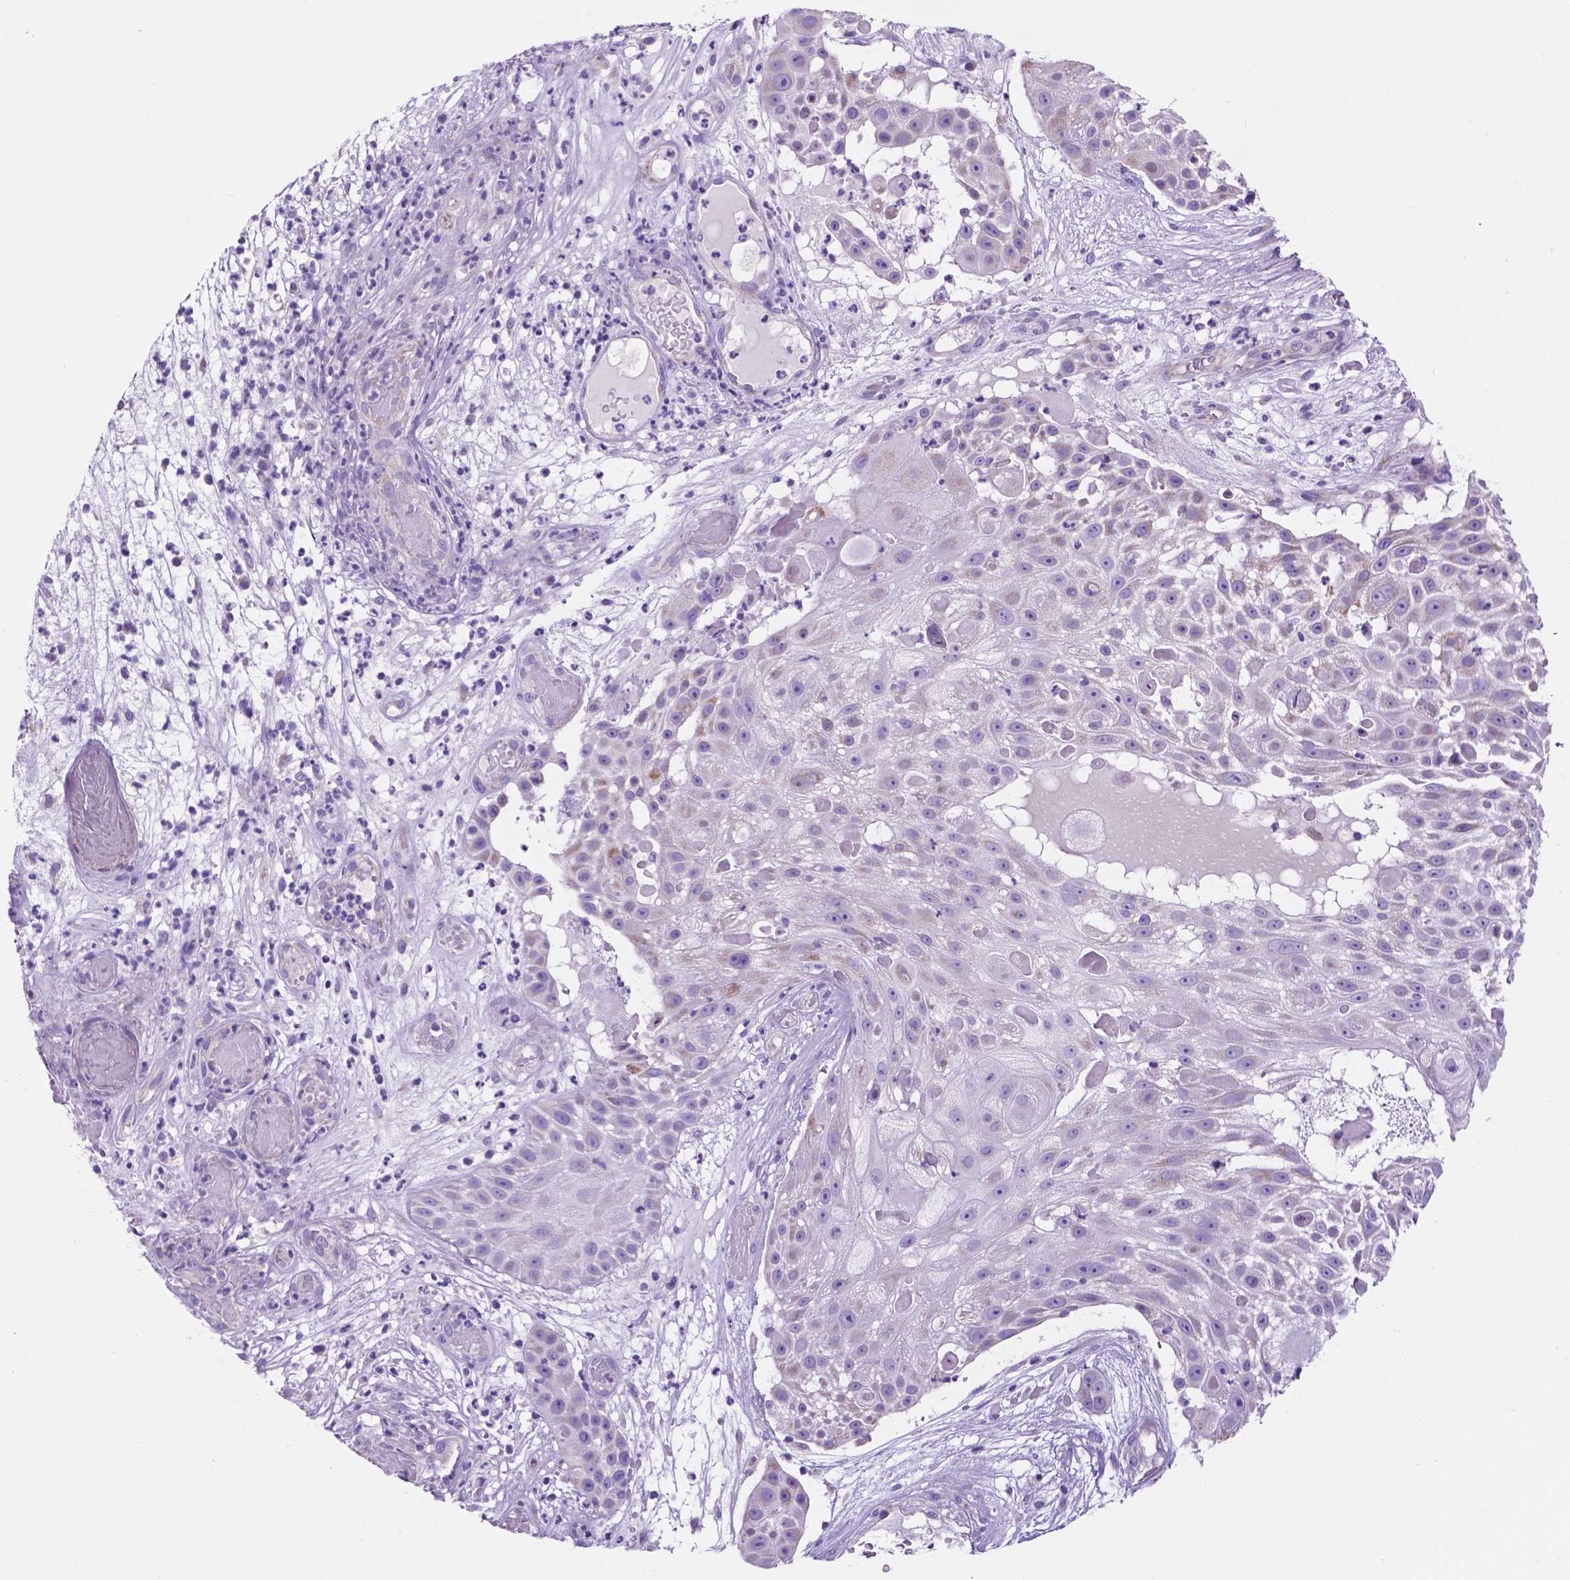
{"staining": {"intensity": "negative", "quantity": "none", "location": "none"}, "tissue": "skin cancer", "cell_type": "Tumor cells", "image_type": "cancer", "snomed": [{"axis": "morphology", "description": "Squamous cell carcinoma, NOS"}, {"axis": "topography", "description": "Skin"}], "caption": "Skin squamous cell carcinoma was stained to show a protein in brown. There is no significant staining in tumor cells.", "gene": "TMEM121B", "patient": {"sex": "female", "age": 86}}